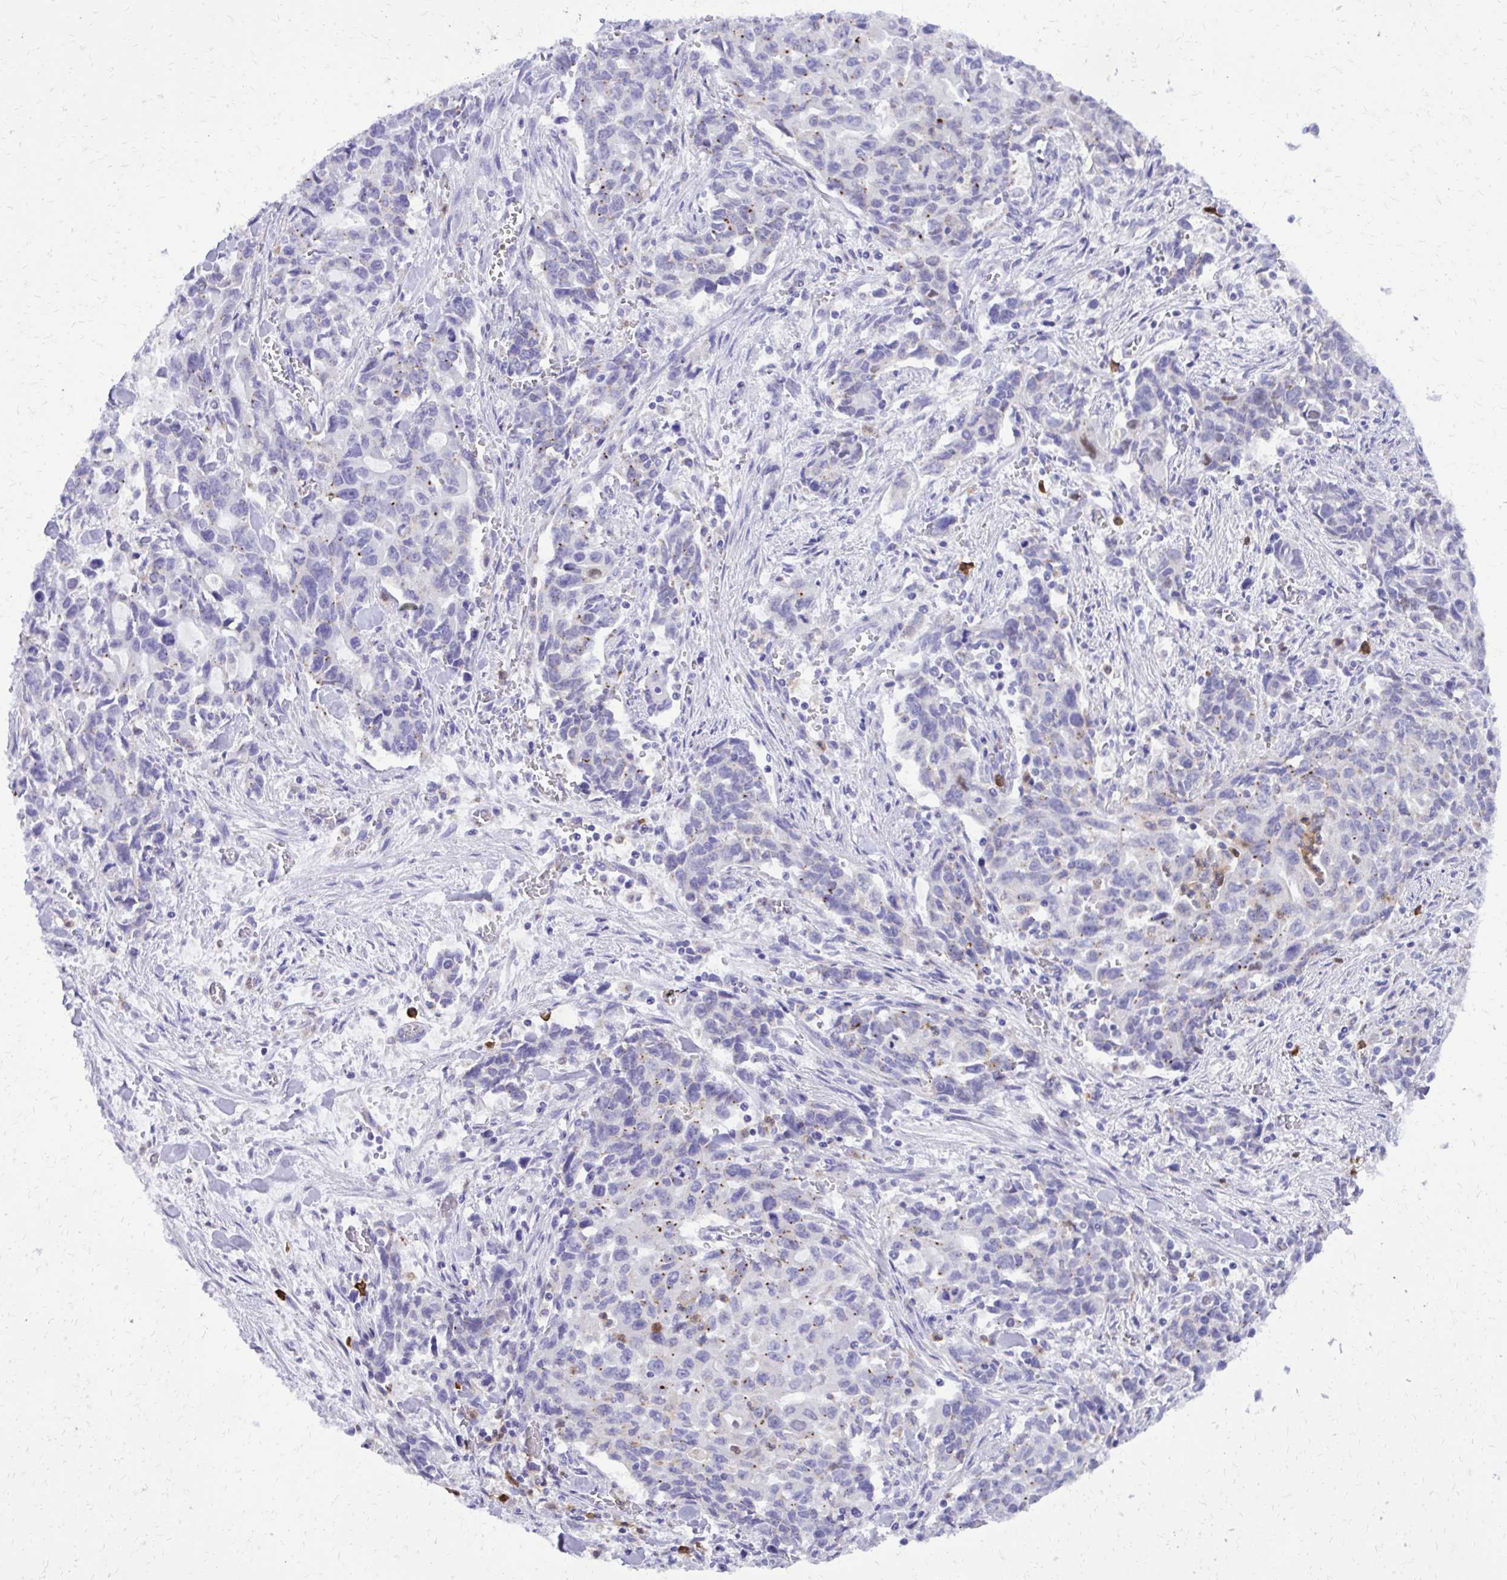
{"staining": {"intensity": "negative", "quantity": "none", "location": "none"}, "tissue": "stomach cancer", "cell_type": "Tumor cells", "image_type": "cancer", "snomed": [{"axis": "morphology", "description": "Adenocarcinoma, NOS"}, {"axis": "topography", "description": "Stomach, upper"}], "caption": "An IHC photomicrograph of adenocarcinoma (stomach) is shown. There is no staining in tumor cells of adenocarcinoma (stomach). The staining is performed using DAB brown chromogen with nuclei counter-stained in using hematoxylin.", "gene": "CAT", "patient": {"sex": "male", "age": 85}}